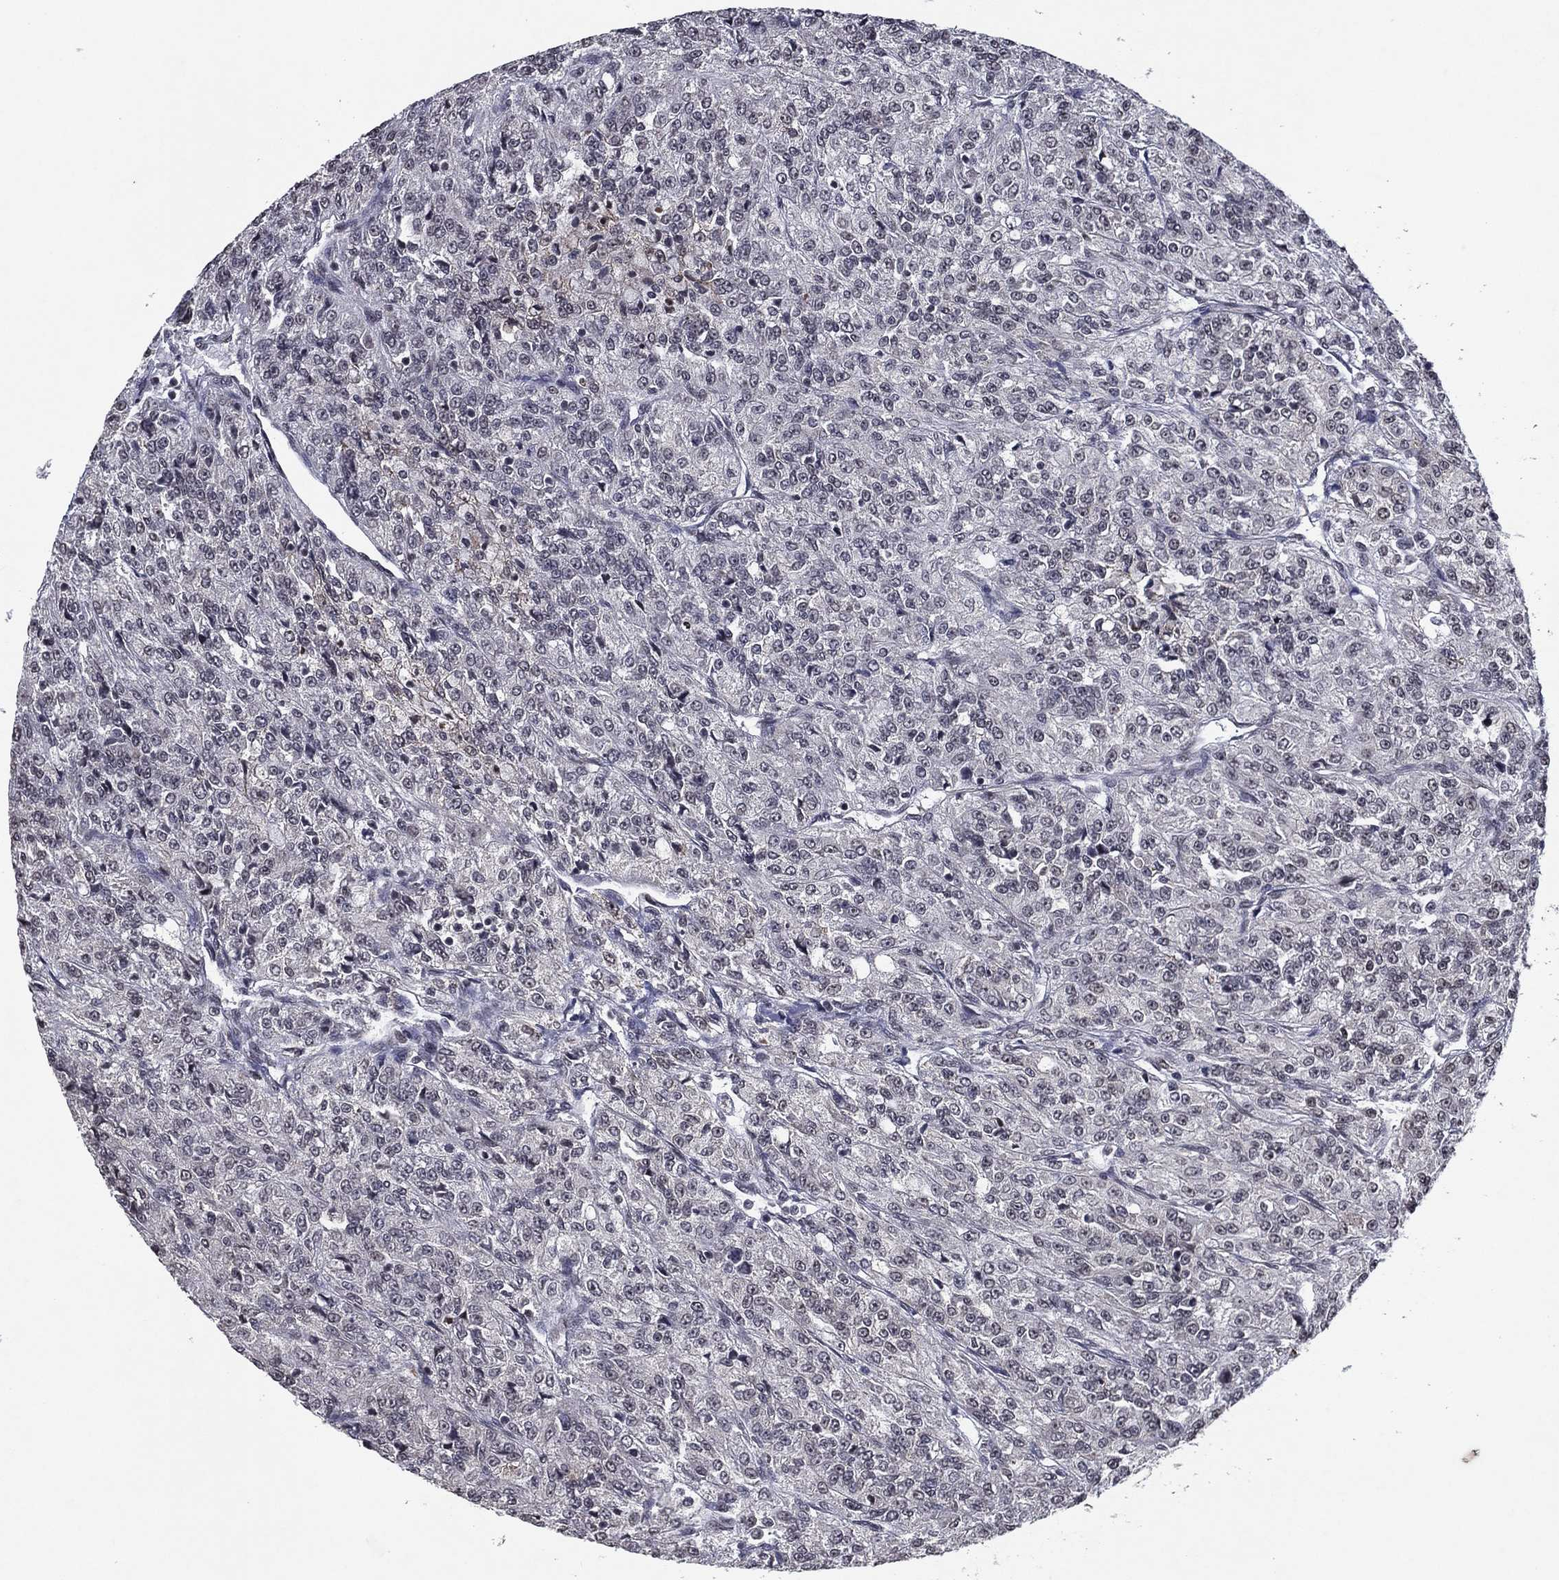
{"staining": {"intensity": "negative", "quantity": "none", "location": "none"}, "tissue": "renal cancer", "cell_type": "Tumor cells", "image_type": "cancer", "snomed": [{"axis": "morphology", "description": "Adenocarcinoma, NOS"}, {"axis": "topography", "description": "Kidney"}], "caption": "Immunohistochemistry photomicrograph of neoplastic tissue: human renal cancer stained with DAB demonstrates no significant protein staining in tumor cells.", "gene": "ZBTB42", "patient": {"sex": "female", "age": 63}}